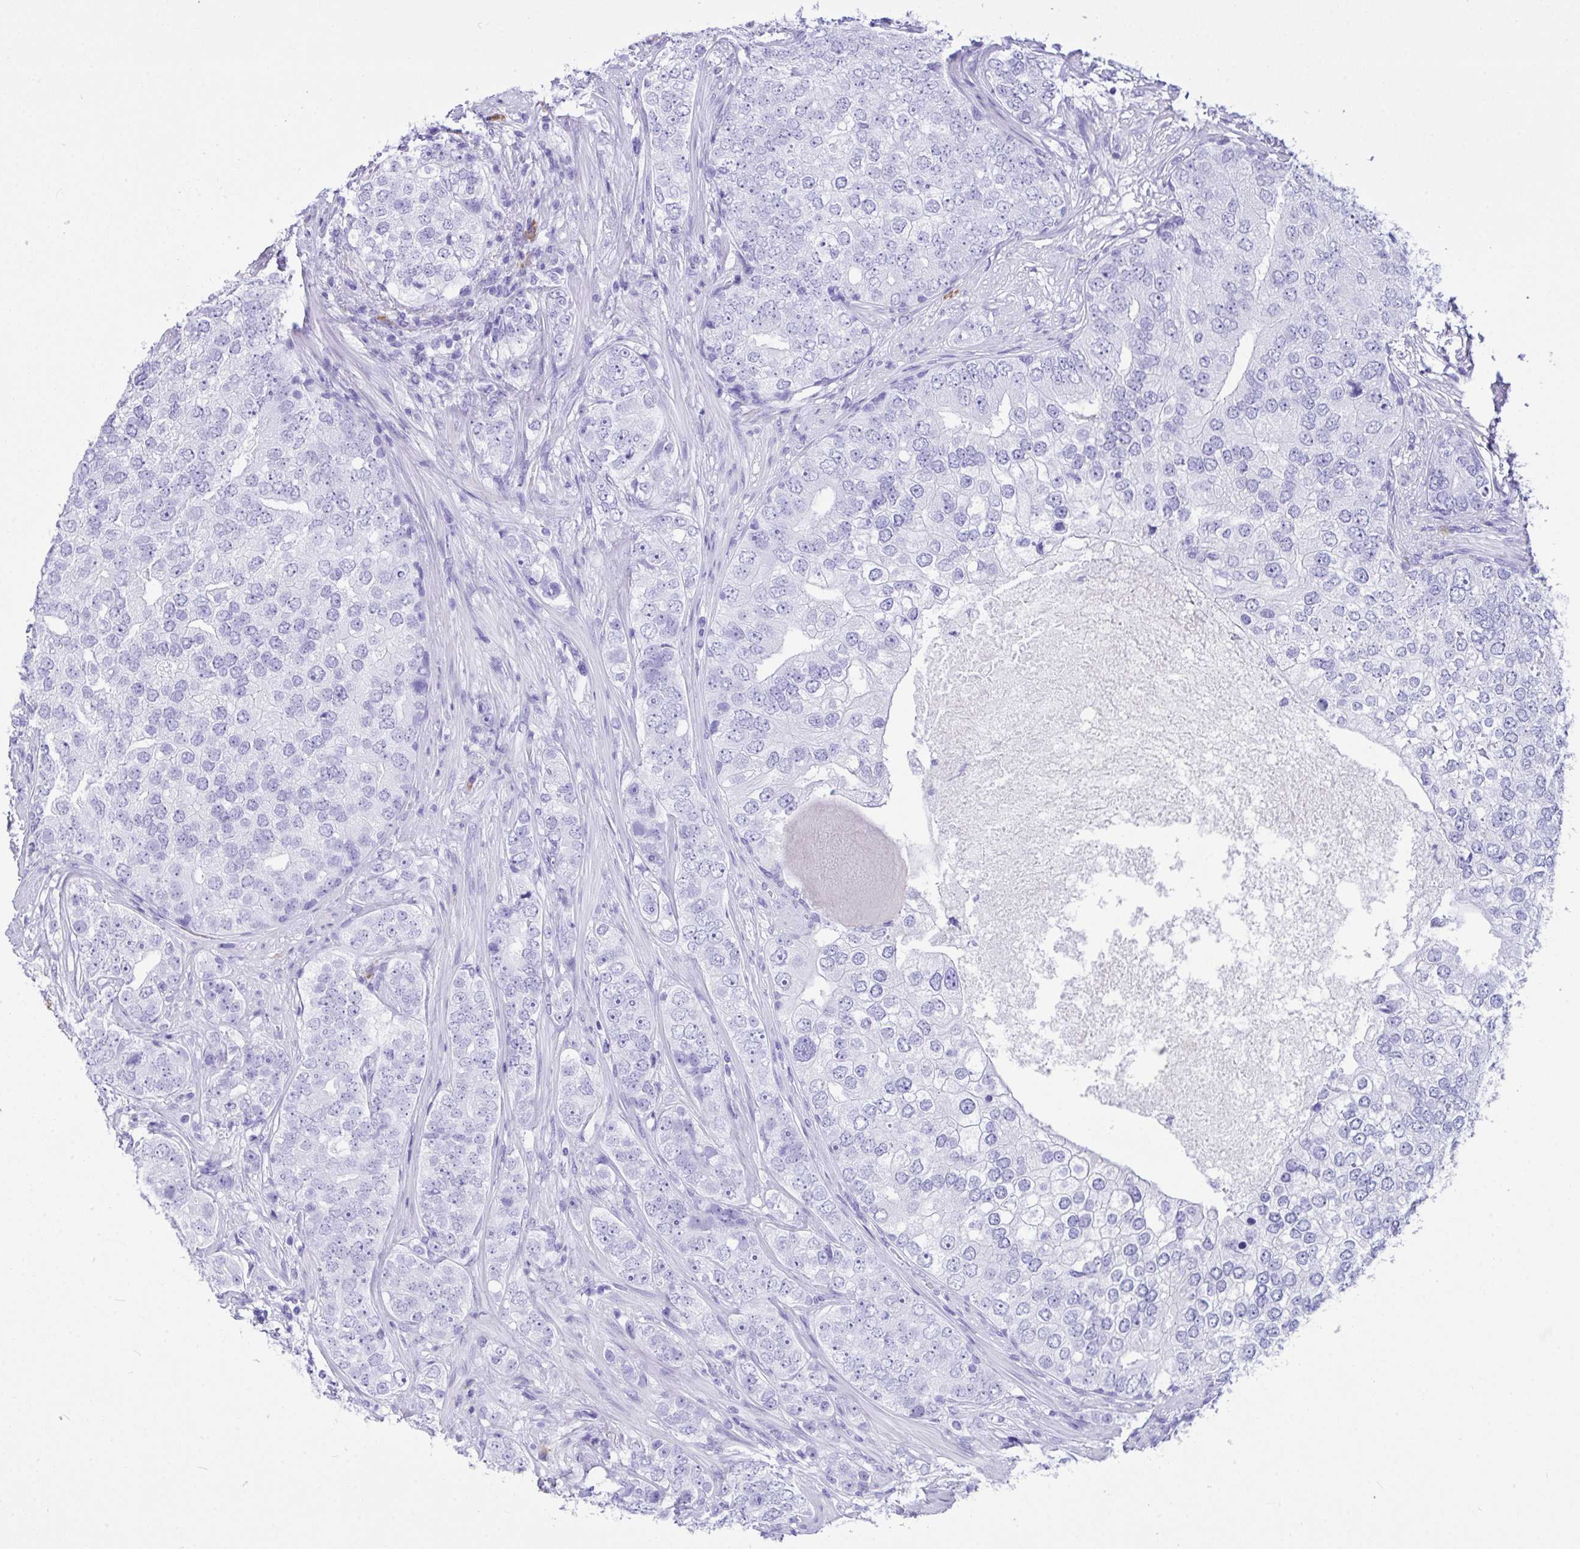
{"staining": {"intensity": "negative", "quantity": "none", "location": "none"}, "tissue": "prostate cancer", "cell_type": "Tumor cells", "image_type": "cancer", "snomed": [{"axis": "morphology", "description": "Adenocarcinoma, High grade"}, {"axis": "topography", "description": "Prostate"}], "caption": "IHC of human prostate high-grade adenocarcinoma exhibits no staining in tumor cells.", "gene": "BEST4", "patient": {"sex": "male", "age": 60}}